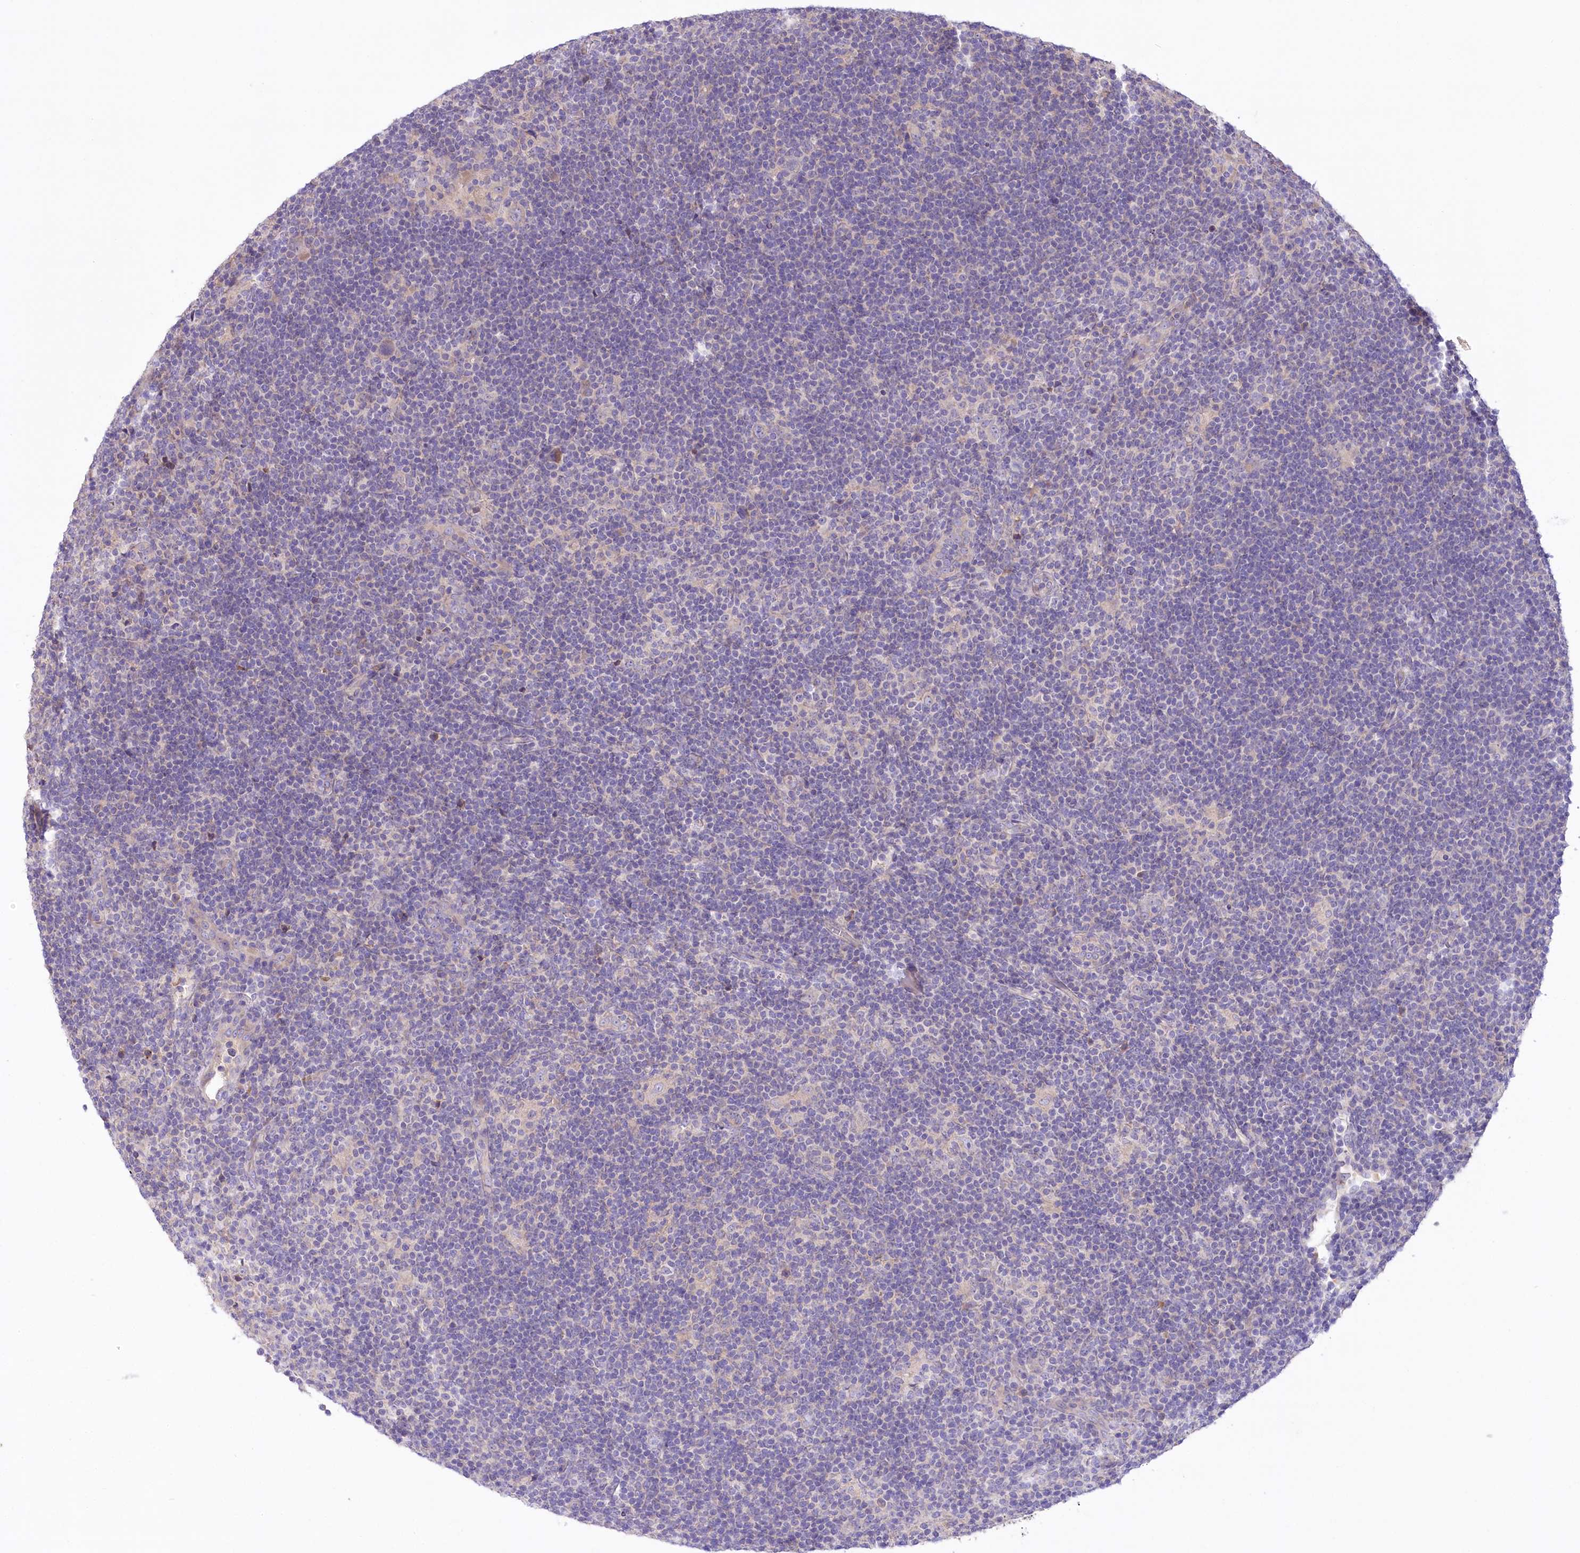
{"staining": {"intensity": "weak", "quantity": "<25%", "location": "cytoplasmic/membranous"}, "tissue": "lymphoma", "cell_type": "Tumor cells", "image_type": "cancer", "snomed": [{"axis": "morphology", "description": "Hodgkin's disease, NOS"}, {"axis": "topography", "description": "Lymph node"}], "caption": "There is no significant staining in tumor cells of Hodgkin's disease.", "gene": "PBLD", "patient": {"sex": "female", "age": 57}}